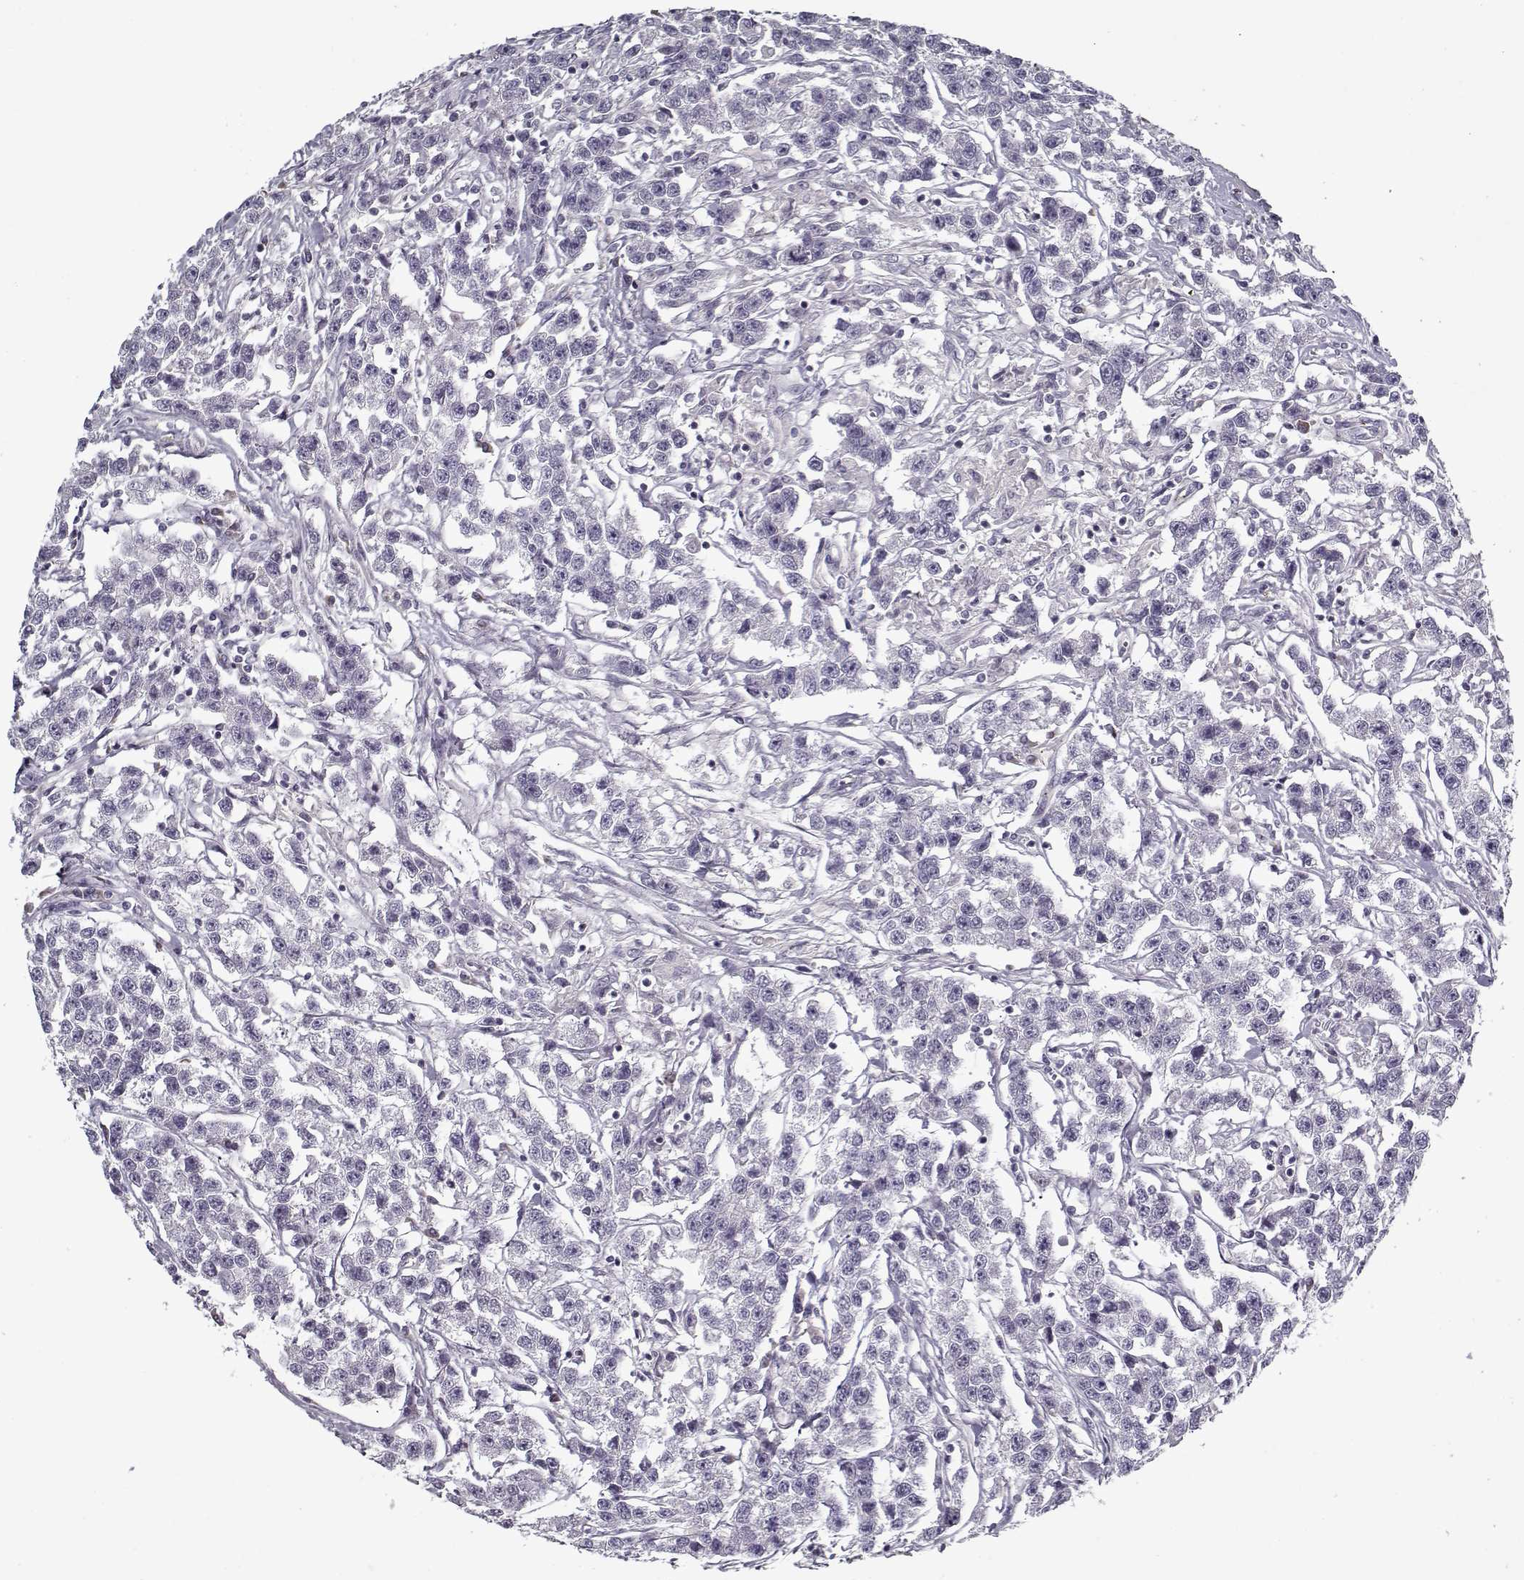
{"staining": {"intensity": "negative", "quantity": "none", "location": "none"}, "tissue": "testis cancer", "cell_type": "Tumor cells", "image_type": "cancer", "snomed": [{"axis": "morphology", "description": "Seminoma, NOS"}, {"axis": "topography", "description": "Testis"}], "caption": "Seminoma (testis) was stained to show a protein in brown. There is no significant positivity in tumor cells.", "gene": "UNC13D", "patient": {"sex": "male", "age": 59}}